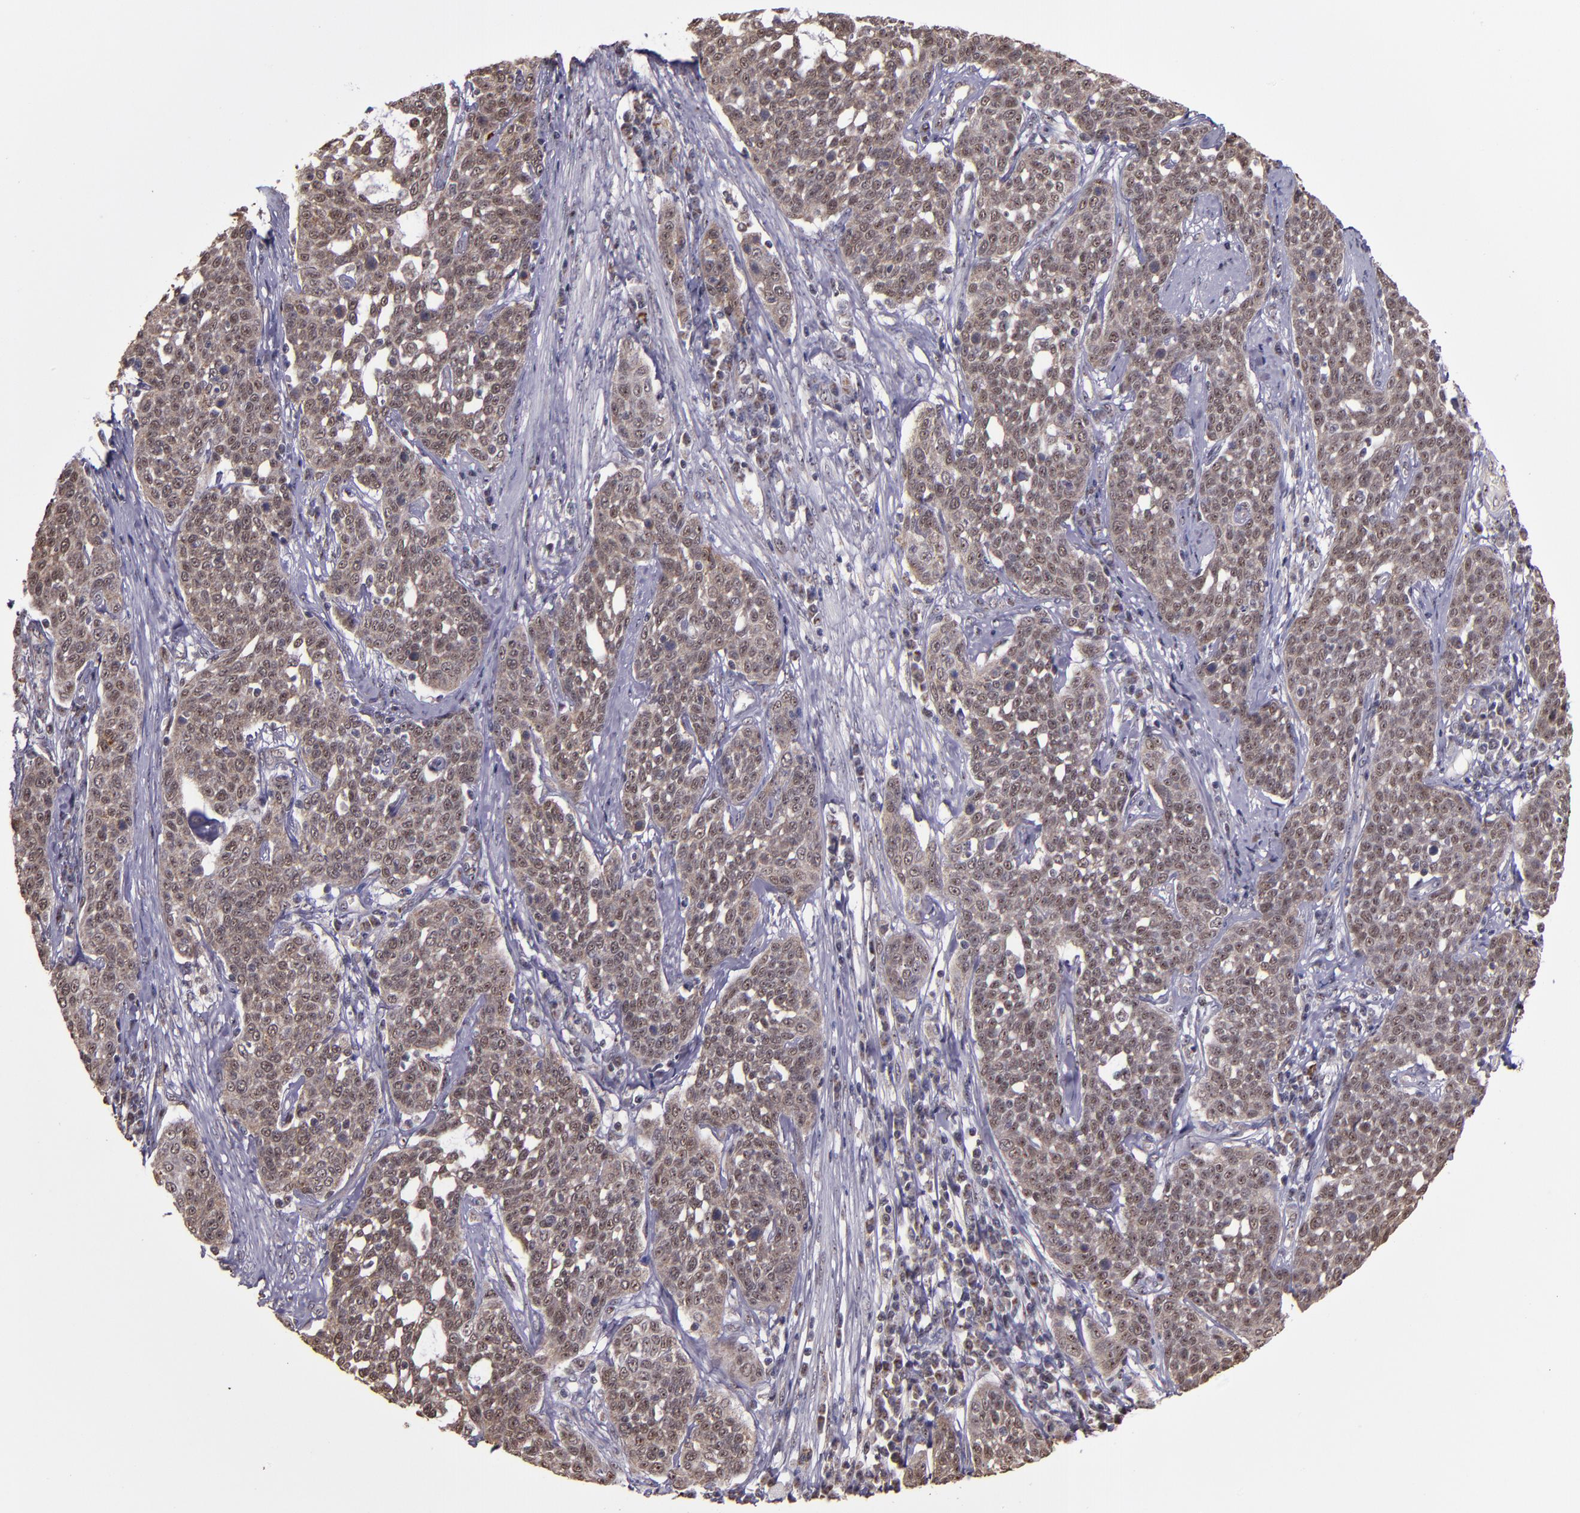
{"staining": {"intensity": "moderate", "quantity": ">75%", "location": "cytoplasmic/membranous,nuclear"}, "tissue": "cervical cancer", "cell_type": "Tumor cells", "image_type": "cancer", "snomed": [{"axis": "morphology", "description": "Squamous cell carcinoma, NOS"}, {"axis": "topography", "description": "Cervix"}], "caption": "Brown immunohistochemical staining in cervical cancer (squamous cell carcinoma) exhibits moderate cytoplasmic/membranous and nuclear positivity in about >75% of tumor cells.", "gene": "CECR2", "patient": {"sex": "female", "age": 34}}